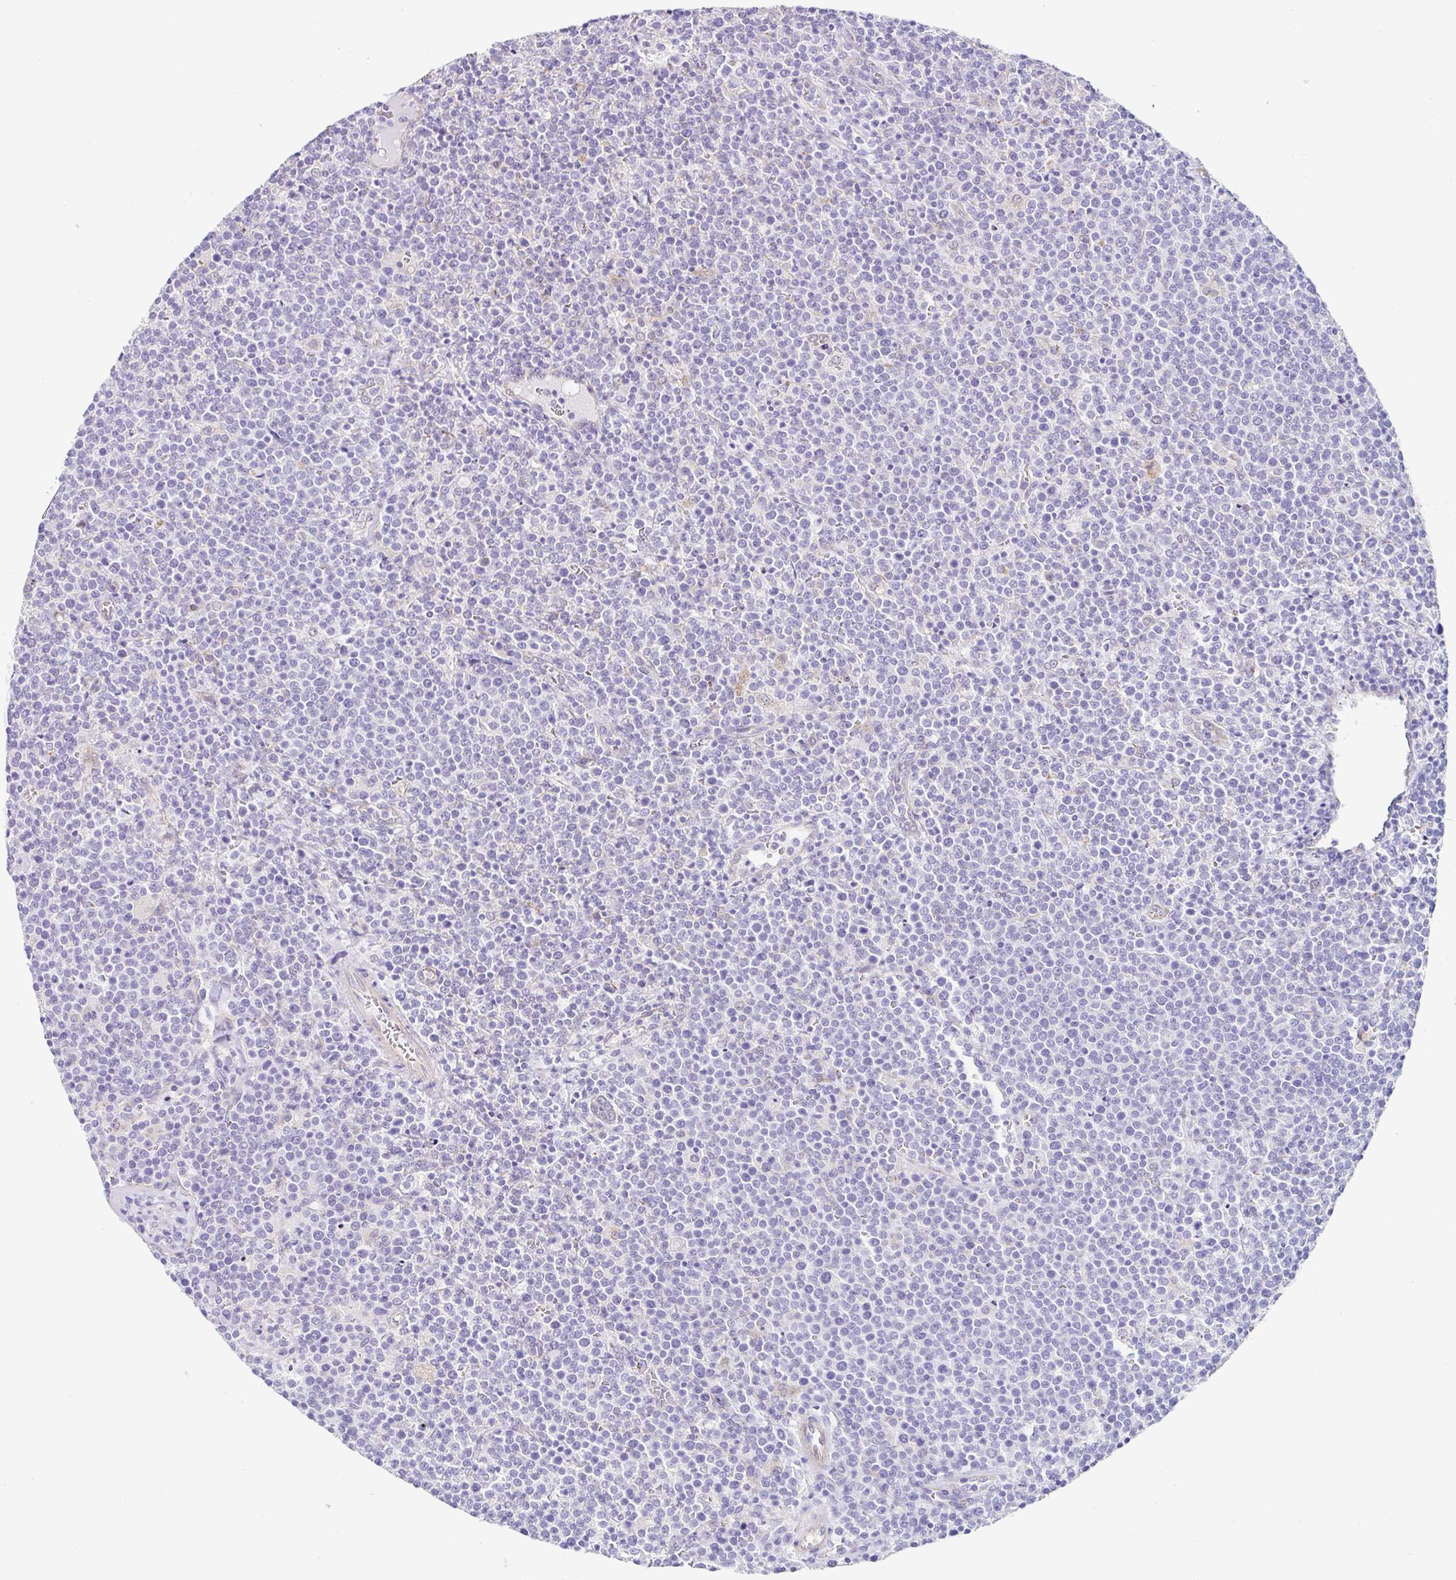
{"staining": {"intensity": "negative", "quantity": "none", "location": "none"}, "tissue": "lymphoma", "cell_type": "Tumor cells", "image_type": "cancer", "snomed": [{"axis": "morphology", "description": "Malignant lymphoma, non-Hodgkin's type, High grade"}, {"axis": "topography", "description": "Lymph node"}], "caption": "The micrograph displays no significant positivity in tumor cells of malignant lymphoma, non-Hodgkin's type (high-grade).", "gene": "DKK4", "patient": {"sex": "male", "age": 61}}